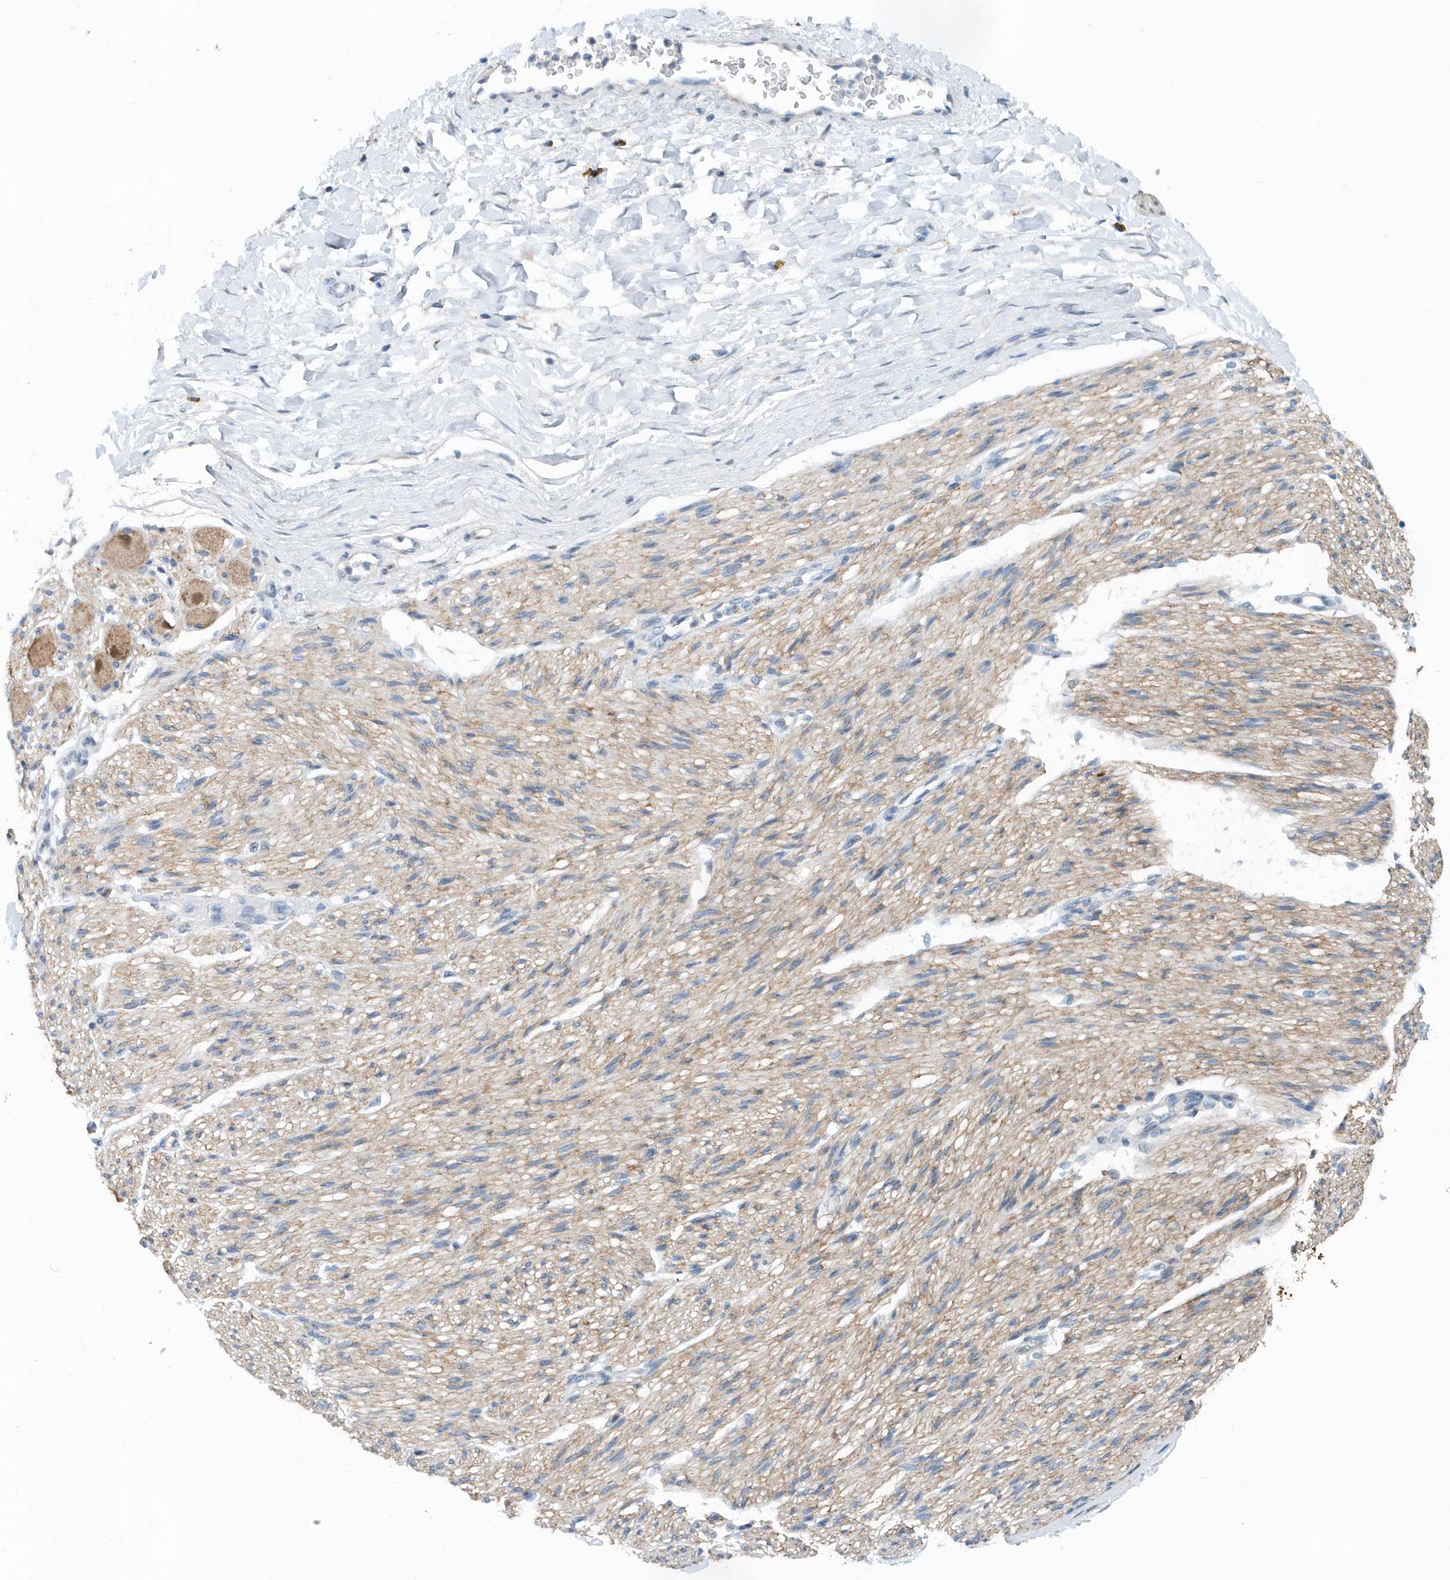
{"staining": {"intensity": "weak", "quantity": ">75%", "location": "cytoplasmic/membranous"}, "tissue": "adipose tissue", "cell_type": "Adipocytes", "image_type": "normal", "snomed": [{"axis": "morphology", "description": "Normal tissue, NOS"}, {"axis": "topography", "description": "Kidney"}, {"axis": "topography", "description": "Peripheral nerve tissue"}], "caption": "Adipose tissue stained with IHC demonstrates weak cytoplasmic/membranous expression in about >75% of adipocytes. Nuclei are stained in blue.", "gene": "PFN2", "patient": {"sex": "male", "age": 7}}